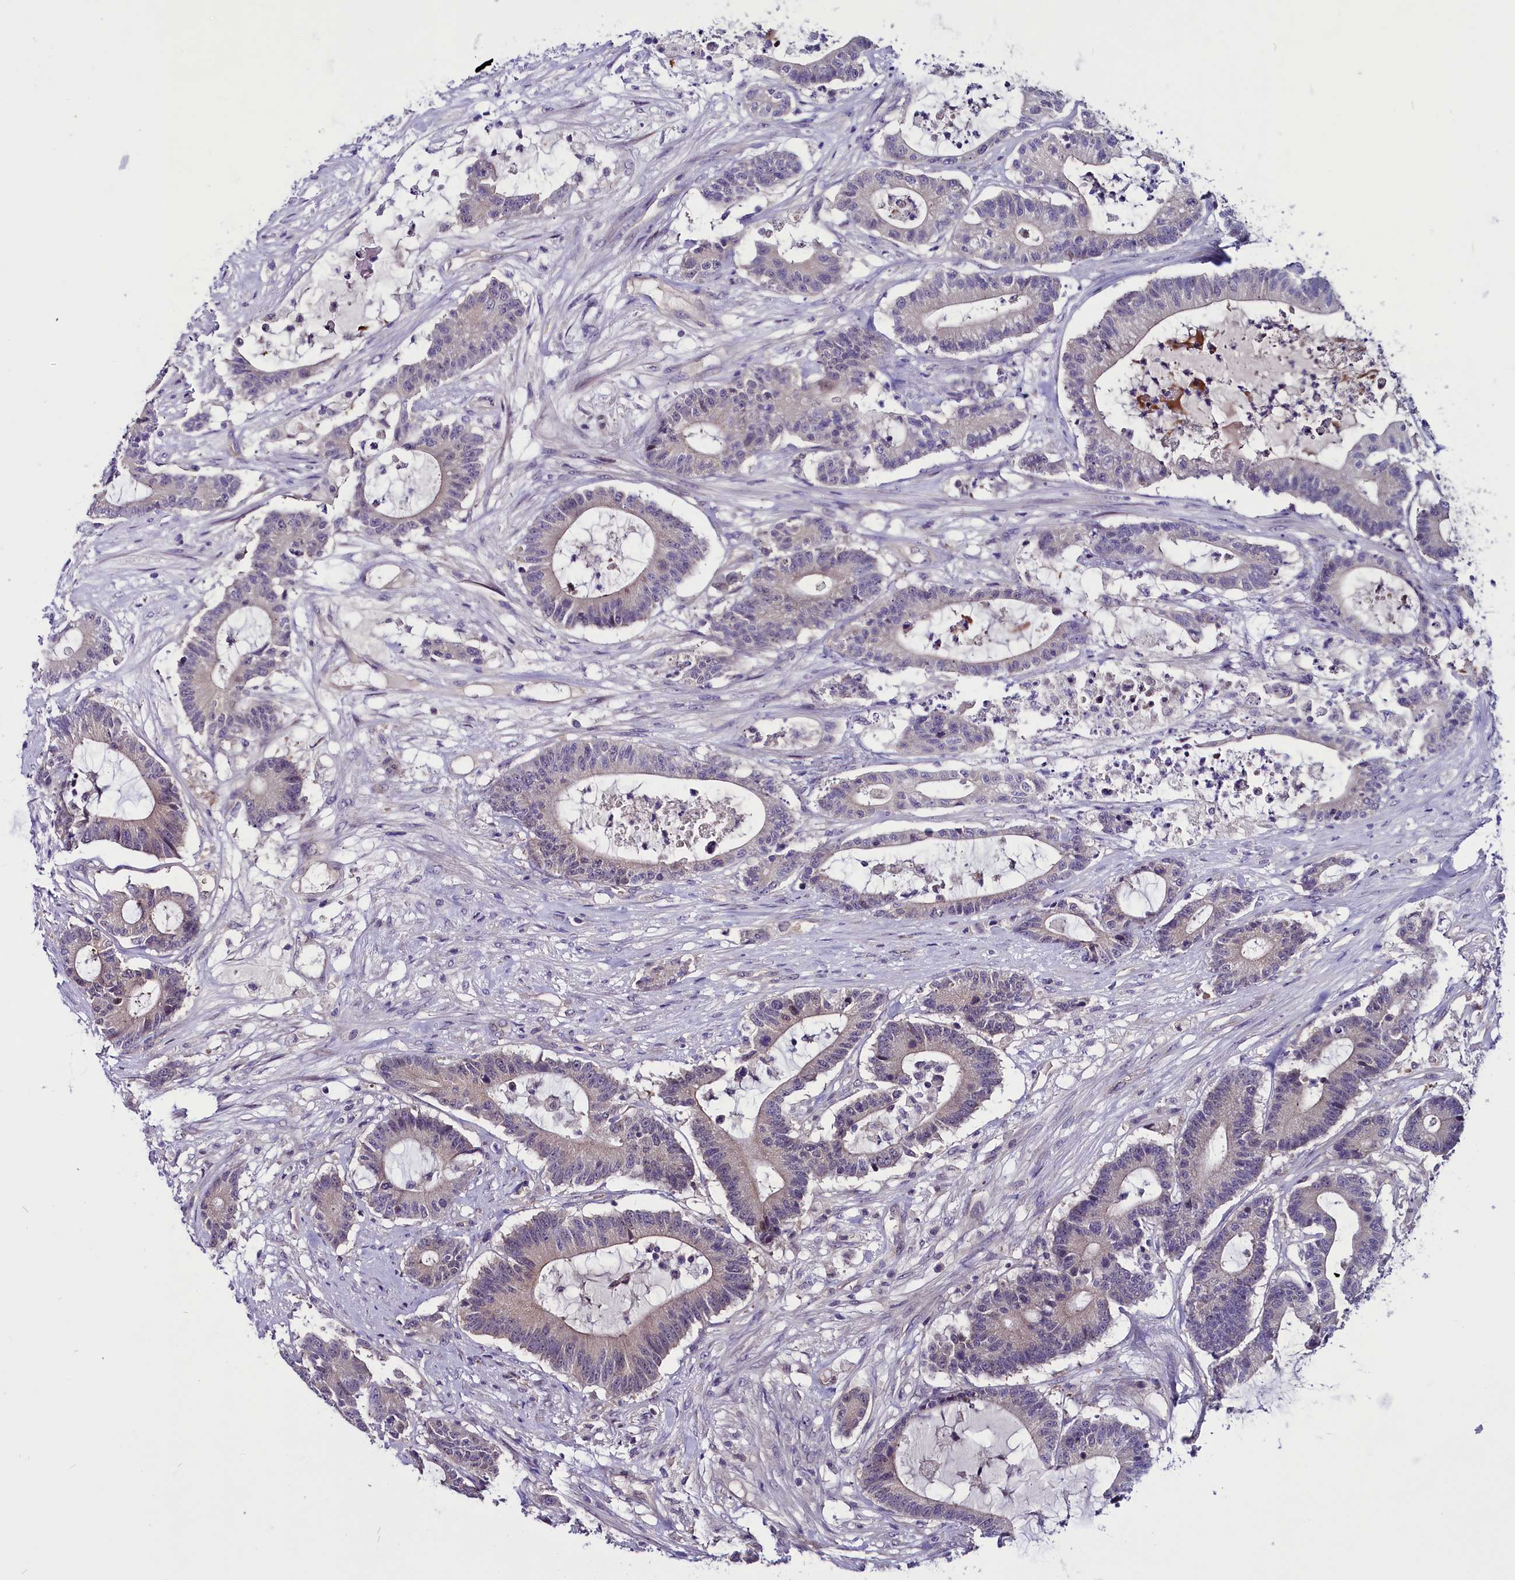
{"staining": {"intensity": "weak", "quantity": "<25%", "location": "cytoplasmic/membranous"}, "tissue": "colorectal cancer", "cell_type": "Tumor cells", "image_type": "cancer", "snomed": [{"axis": "morphology", "description": "Adenocarcinoma, NOS"}, {"axis": "topography", "description": "Colon"}], "caption": "Human colorectal cancer (adenocarcinoma) stained for a protein using immunohistochemistry reveals no expression in tumor cells.", "gene": "C9orf40", "patient": {"sex": "female", "age": 84}}